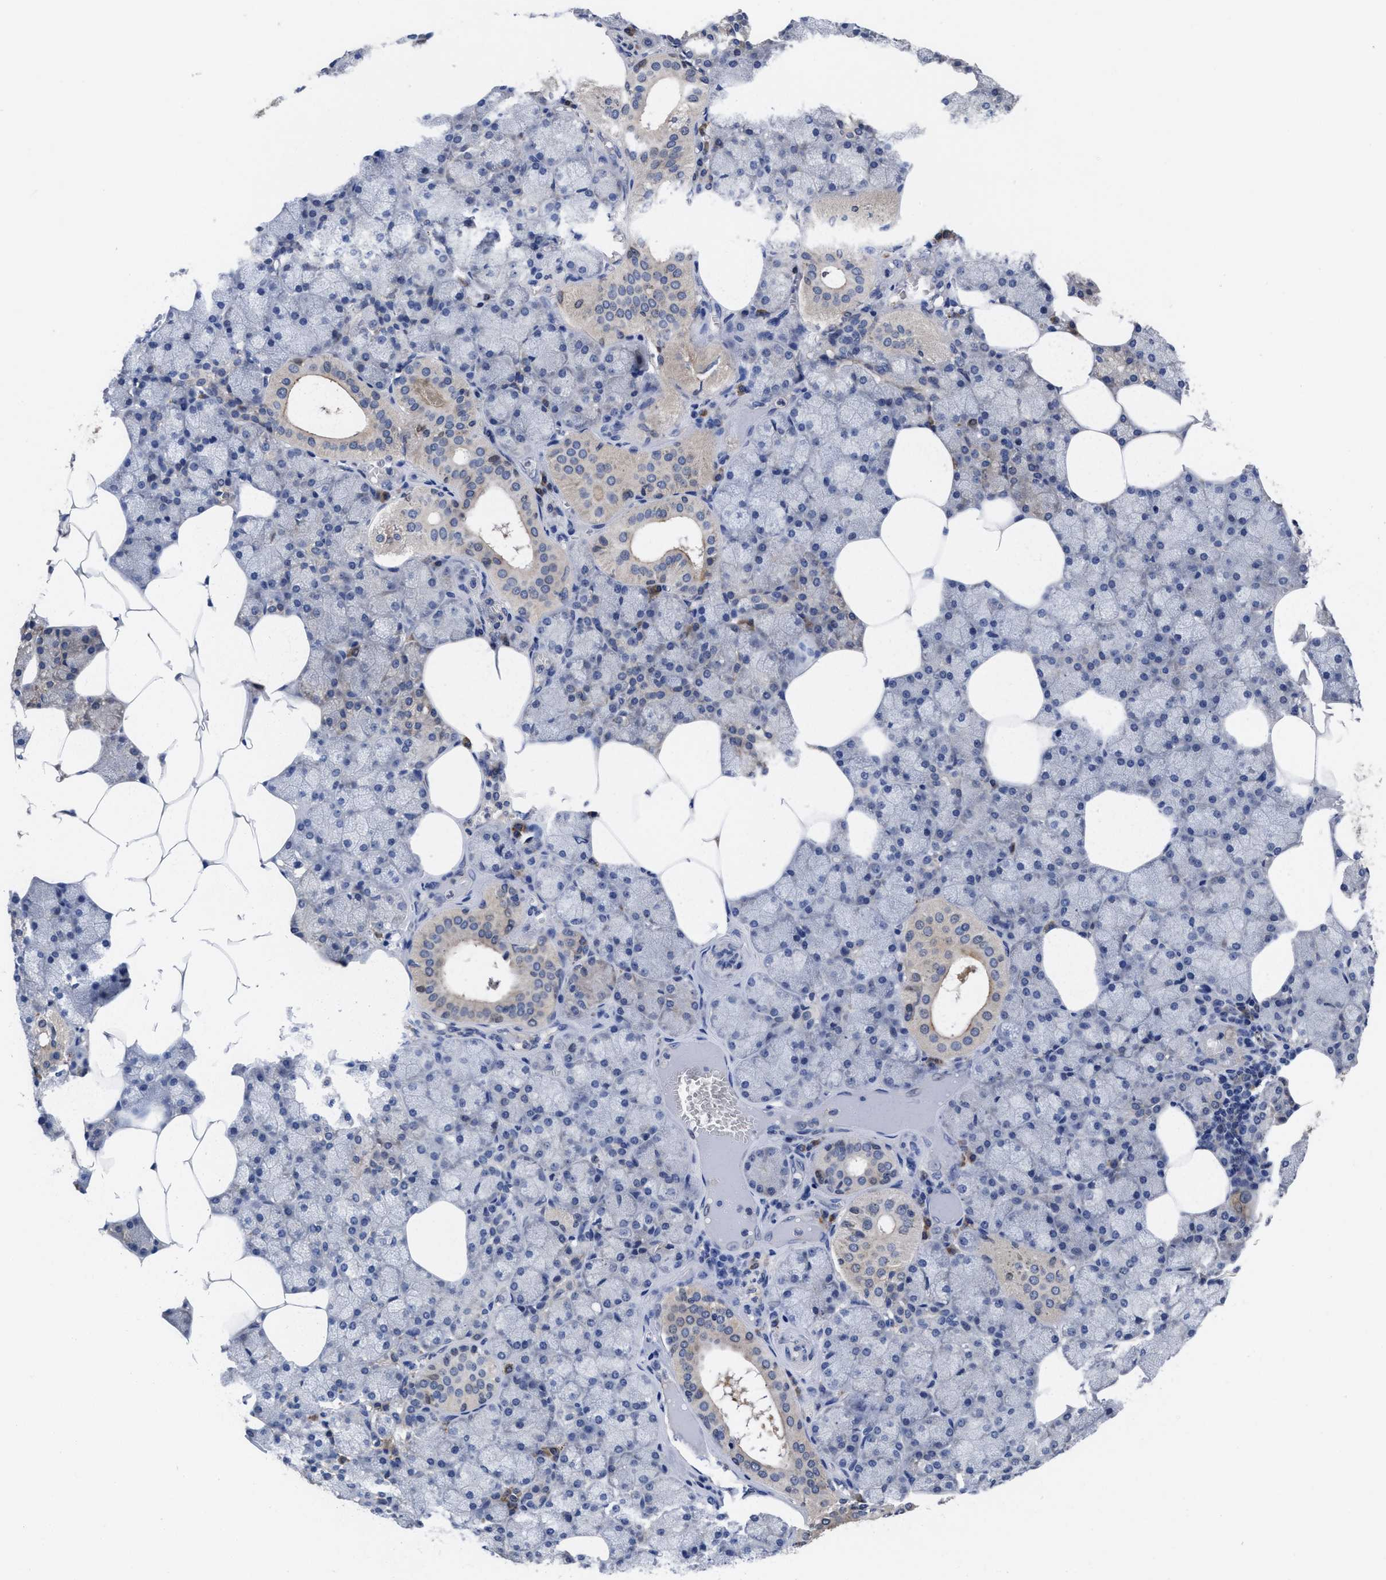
{"staining": {"intensity": "weak", "quantity": "25%-75%", "location": "cytoplasmic/membranous"}, "tissue": "salivary gland", "cell_type": "Glandular cells", "image_type": "normal", "snomed": [{"axis": "morphology", "description": "Normal tissue, NOS"}, {"axis": "topography", "description": "Salivary gland"}], "caption": "Protein staining by immunohistochemistry (IHC) exhibits weak cytoplasmic/membranous staining in approximately 25%-75% of glandular cells in benign salivary gland.", "gene": "TXNDC17", "patient": {"sex": "male", "age": 62}}